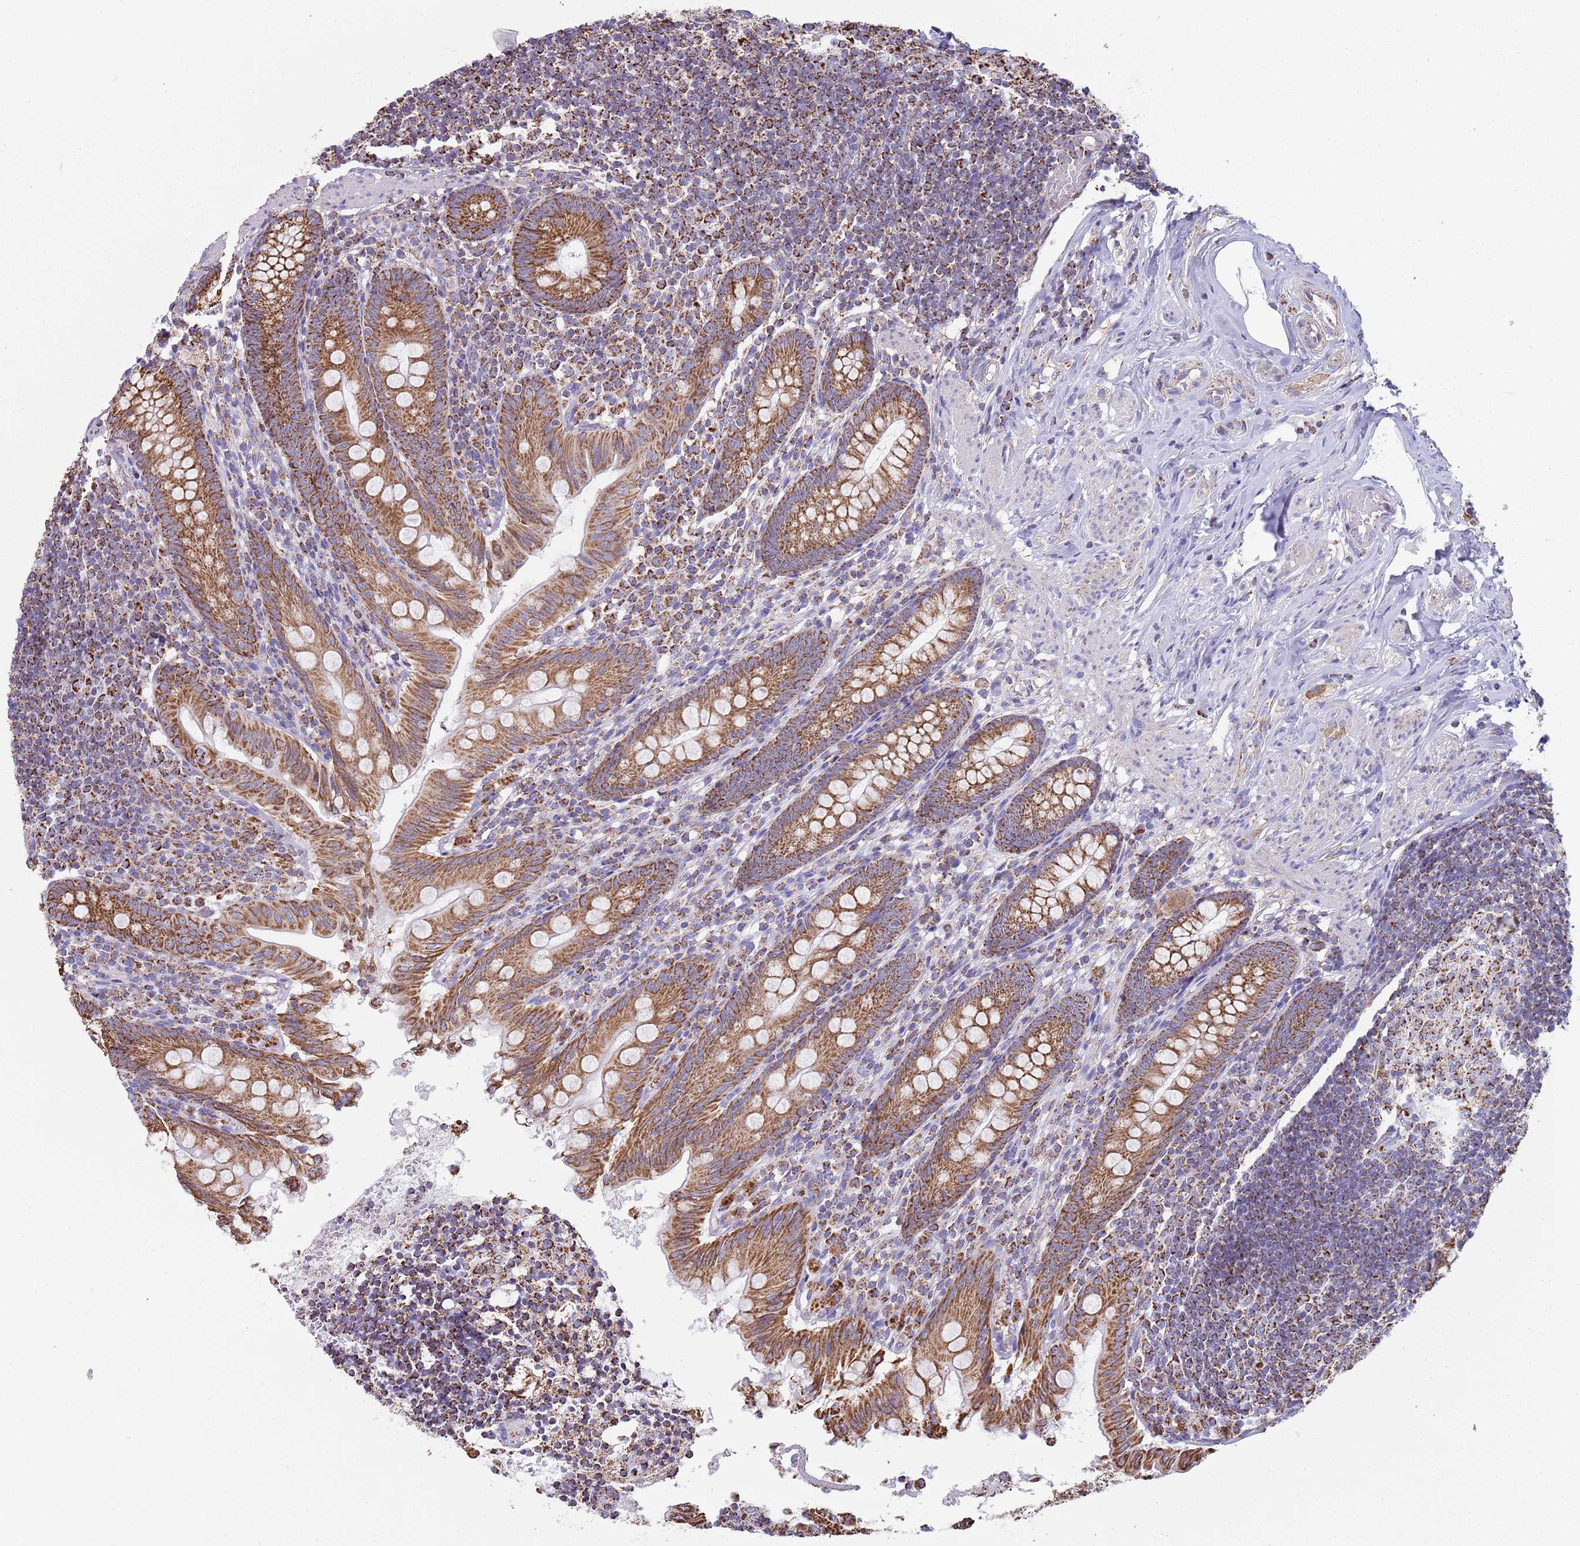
{"staining": {"intensity": "strong", "quantity": ">75%", "location": "cytoplasmic/membranous"}, "tissue": "appendix", "cell_type": "Glandular cells", "image_type": "normal", "snomed": [{"axis": "morphology", "description": "Normal tissue, NOS"}, {"axis": "topography", "description": "Appendix"}], "caption": "Protein staining by IHC reveals strong cytoplasmic/membranous expression in about >75% of glandular cells in normal appendix. The protein is shown in brown color, while the nuclei are stained blue.", "gene": "TTLL1", "patient": {"sex": "male", "age": 55}}